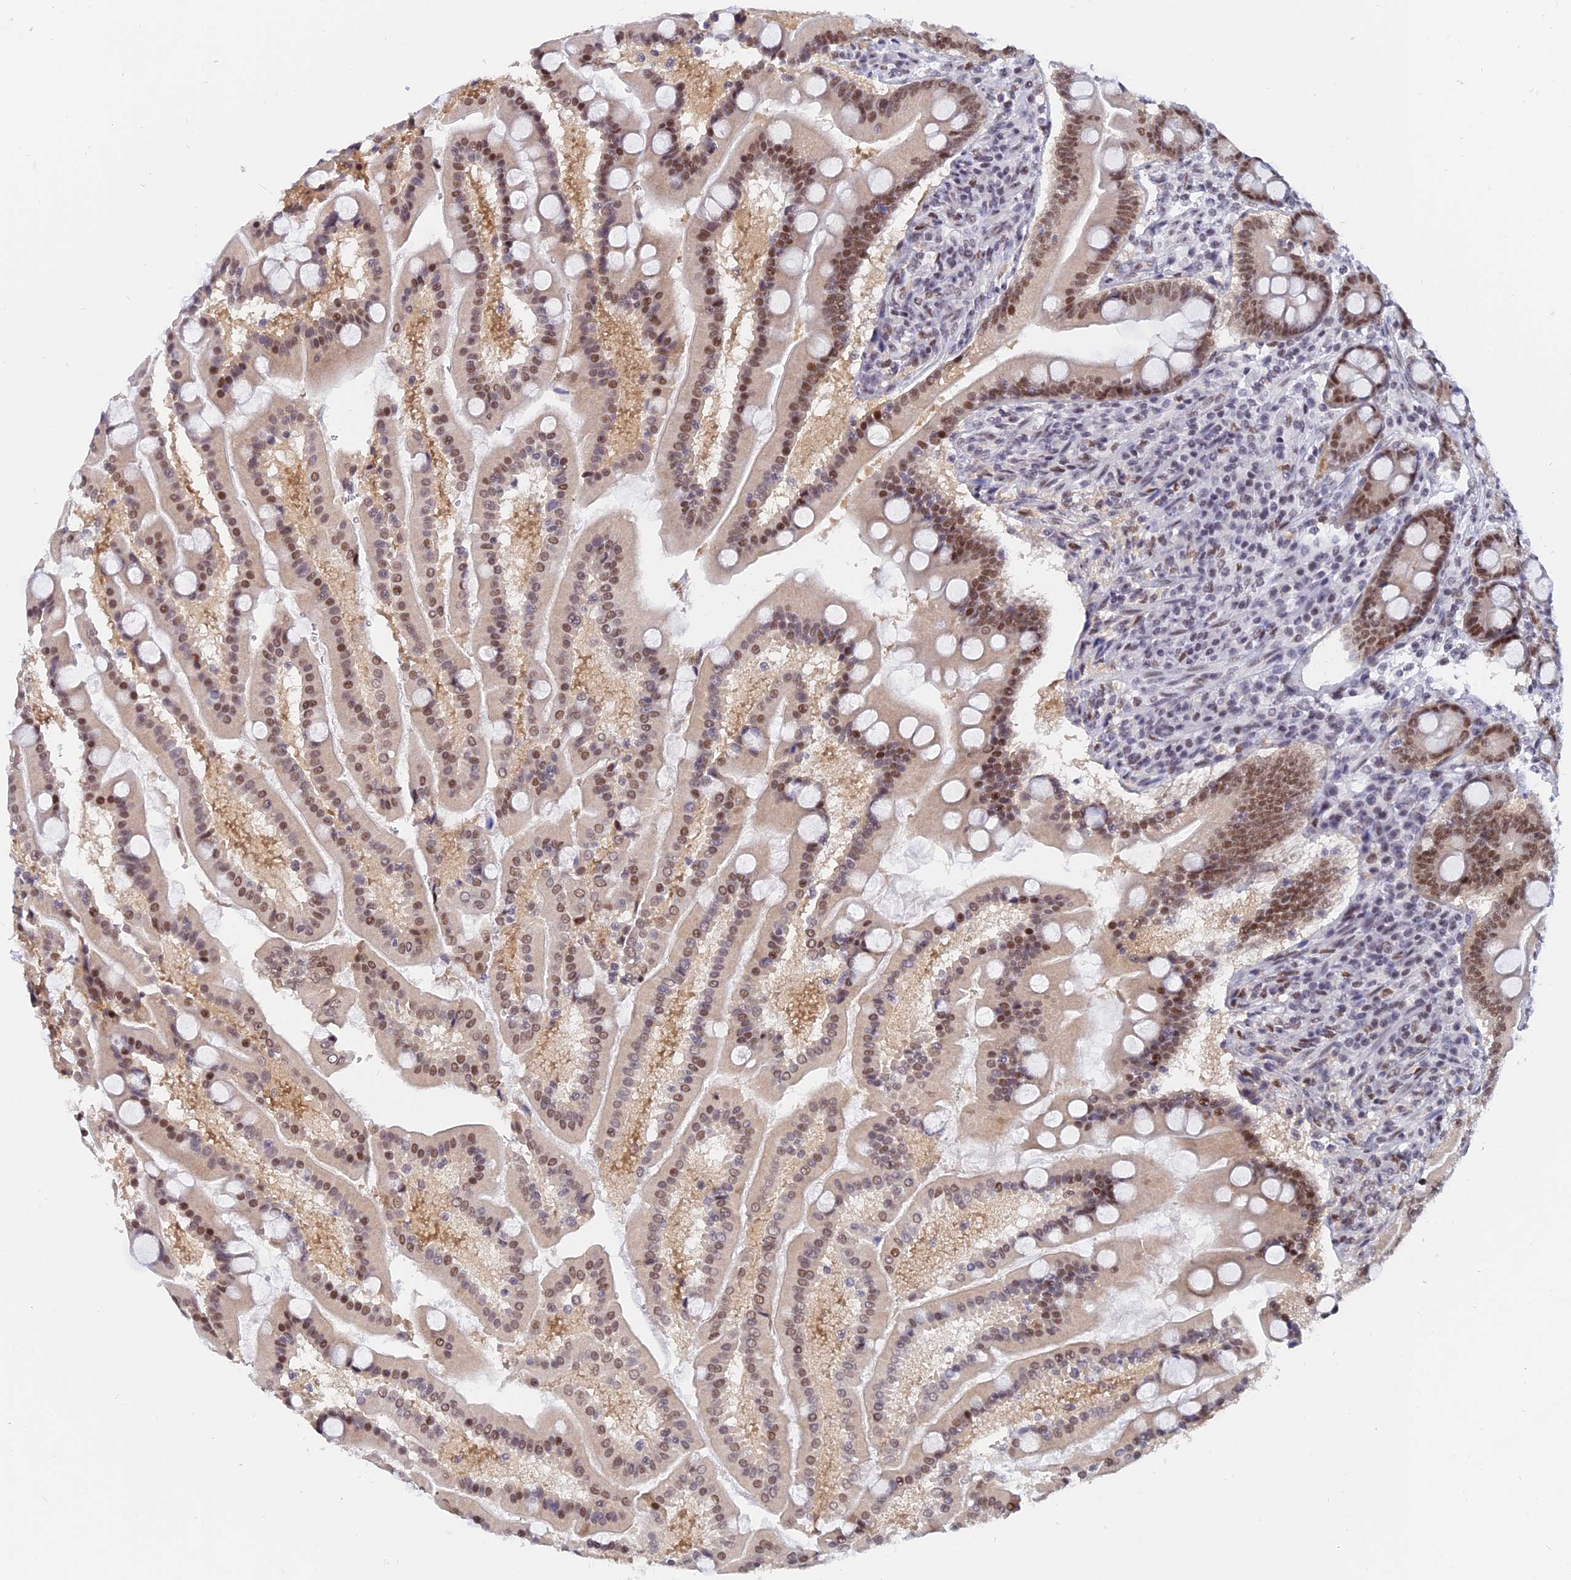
{"staining": {"intensity": "moderate", "quantity": ">75%", "location": "nuclear"}, "tissue": "duodenum", "cell_type": "Glandular cells", "image_type": "normal", "snomed": [{"axis": "morphology", "description": "Normal tissue, NOS"}, {"axis": "topography", "description": "Duodenum"}], "caption": "A photomicrograph of duodenum stained for a protein exhibits moderate nuclear brown staining in glandular cells. The staining is performed using DAB brown chromogen to label protein expression. The nuclei are counter-stained blue using hematoxylin.", "gene": "DPY30", "patient": {"sex": "male", "age": 50}}